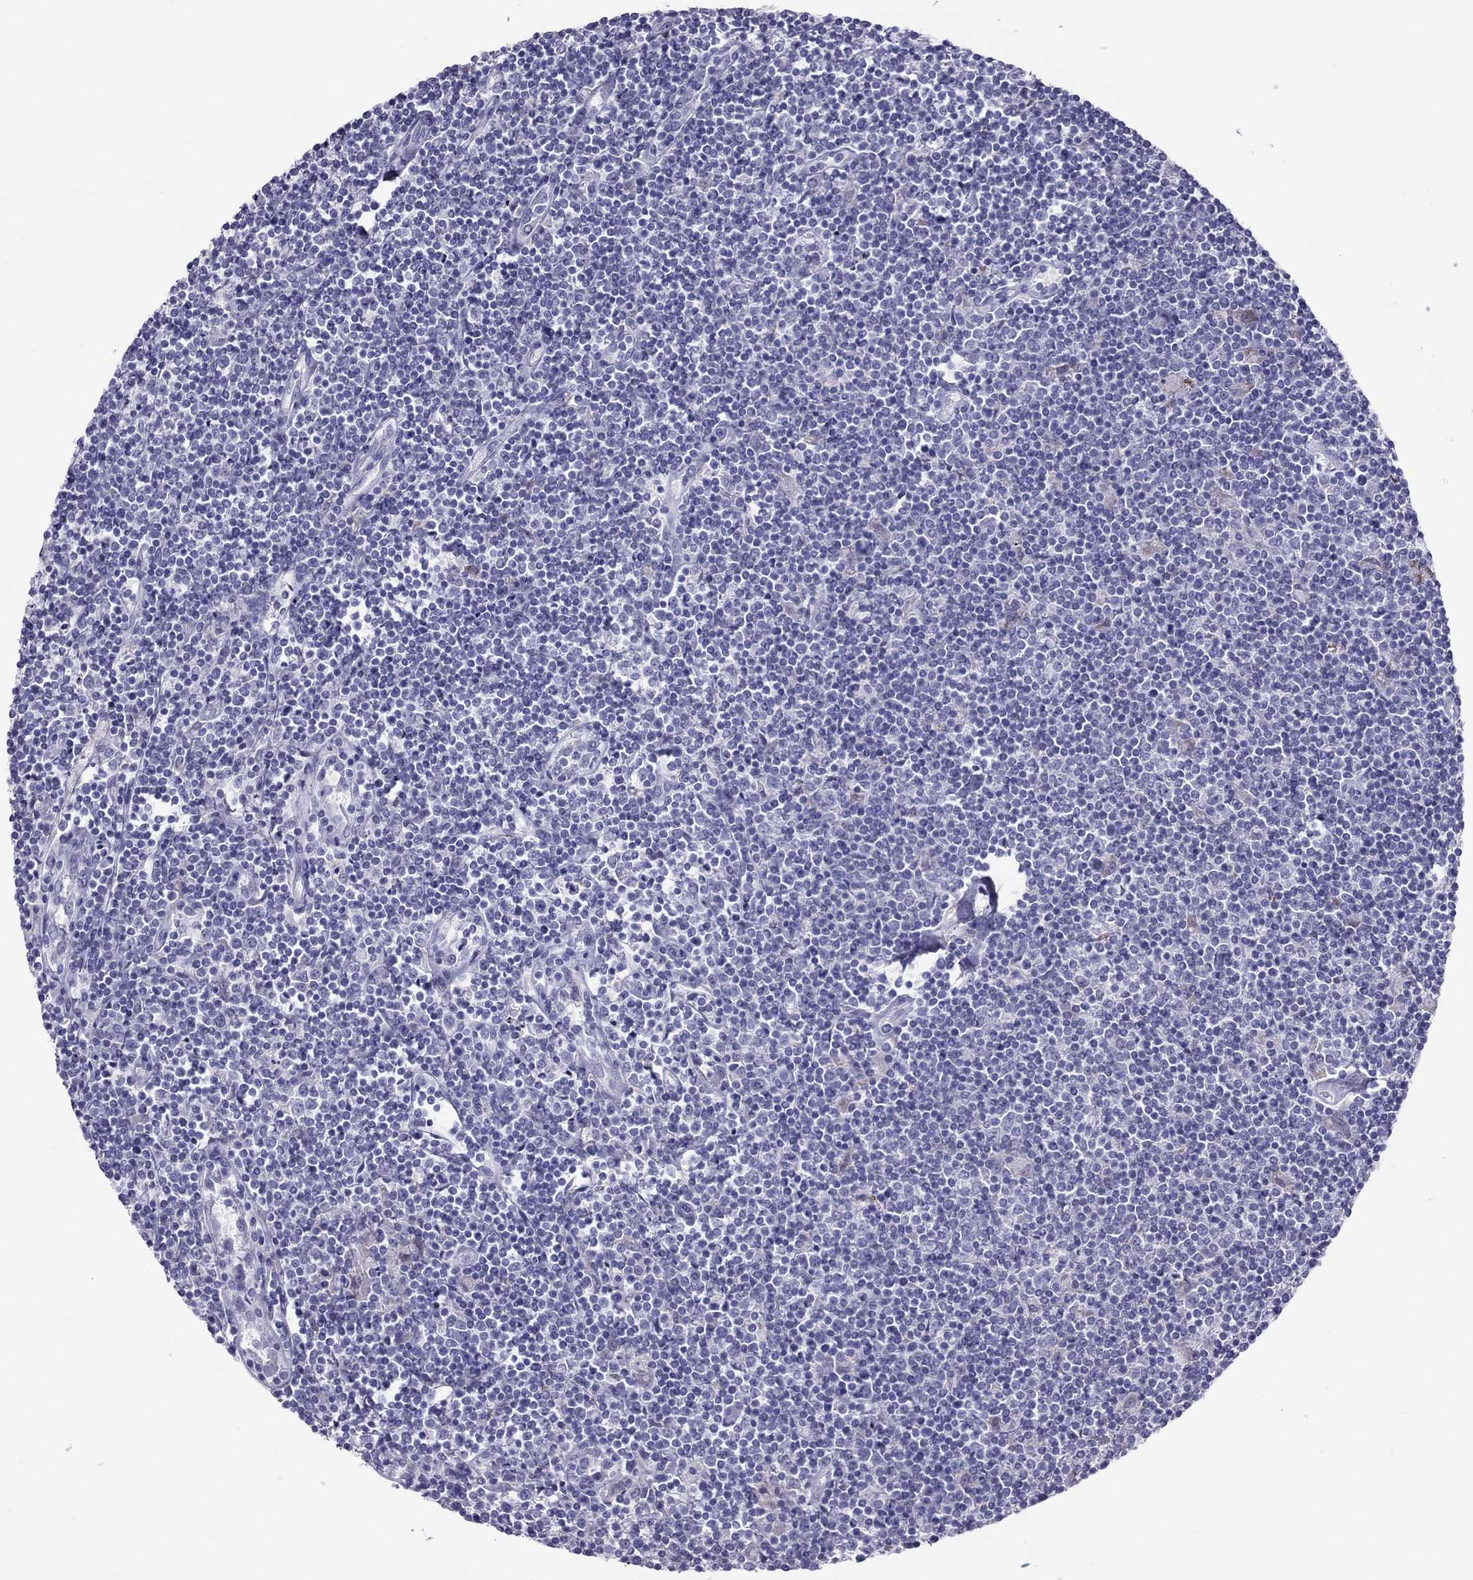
{"staining": {"intensity": "negative", "quantity": "none", "location": "none"}, "tissue": "lymphoma", "cell_type": "Tumor cells", "image_type": "cancer", "snomed": [{"axis": "morphology", "description": "Hodgkin's disease, NOS"}, {"axis": "topography", "description": "Lymph node"}], "caption": "High magnification brightfield microscopy of Hodgkin's disease stained with DAB (3,3'-diaminobenzidine) (brown) and counterstained with hematoxylin (blue): tumor cells show no significant positivity. The staining is performed using DAB (3,3'-diaminobenzidine) brown chromogen with nuclei counter-stained in using hematoxylin.", "gene": "MAEL", "patient": {"sex": "male", "age": 40}}